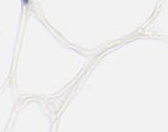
{"staining": {"intensity": "negative", "quantity": "none", "location": "none"}, "tissue": "adipose tissue", "cell_type": "Adipocytes", "image_type": "normal", "snomed": [{"axis": "morphology", "description": "Normal tissue, NOS"}, {"axis": "morphology", "description": "Duct carcinoma"}, {"axis": "topography", "description": "Breast"}, {"axis": "topography", "description": "Adipose tissue"}], "caption": "An immunohistochemistry micrograph of normal adipose tissue is shown. There is no staining in adipocytes of adipose tissue. (Brightfield microscopy of DAB immunohistochemistry (IHC) at high magnification).", "gene": "HOMER1", "patient": {"sex": "female", "age": 37}}